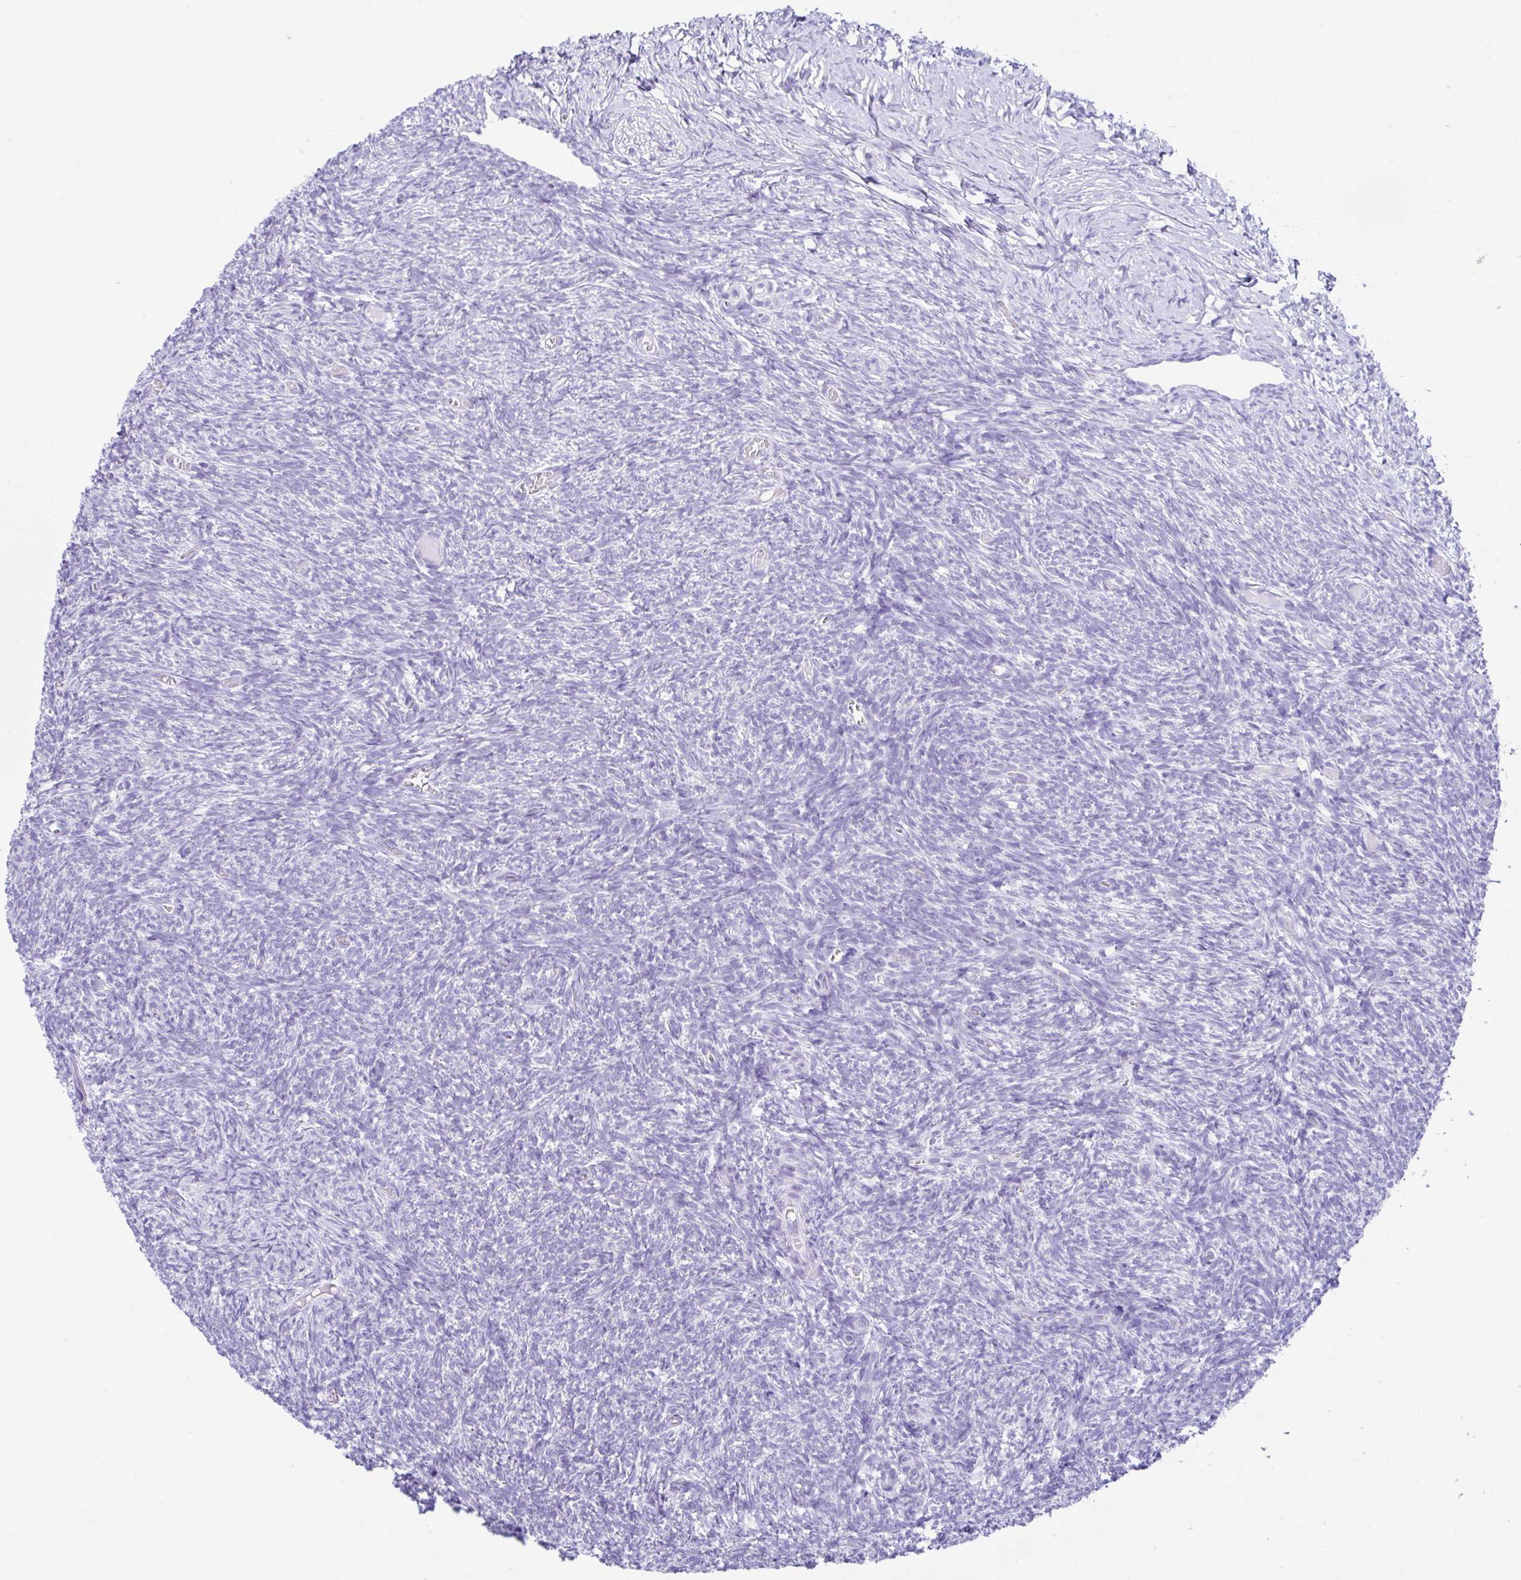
{"staining": {"intensity": "negative", "quantity": "none", "location": "none"}, "tissue": "ovary", "cell_type": "Follicle cells", "image_type": "normal", "snomed": [{"axis": "morphology", "description": "Normal tissue, NOS"}, {"axis": "topography", "description": "Ovary"}], "caption": "The IHC image has no significant expression in follicle cells of ovary. The staining was performed using DAB to visualize the protein expression in brown, while the nuclei were stained in blue with hematoxylin (Magnification: 20x).", "gene": "RRM2", "patient": {"sex": "female", "age": 39}}